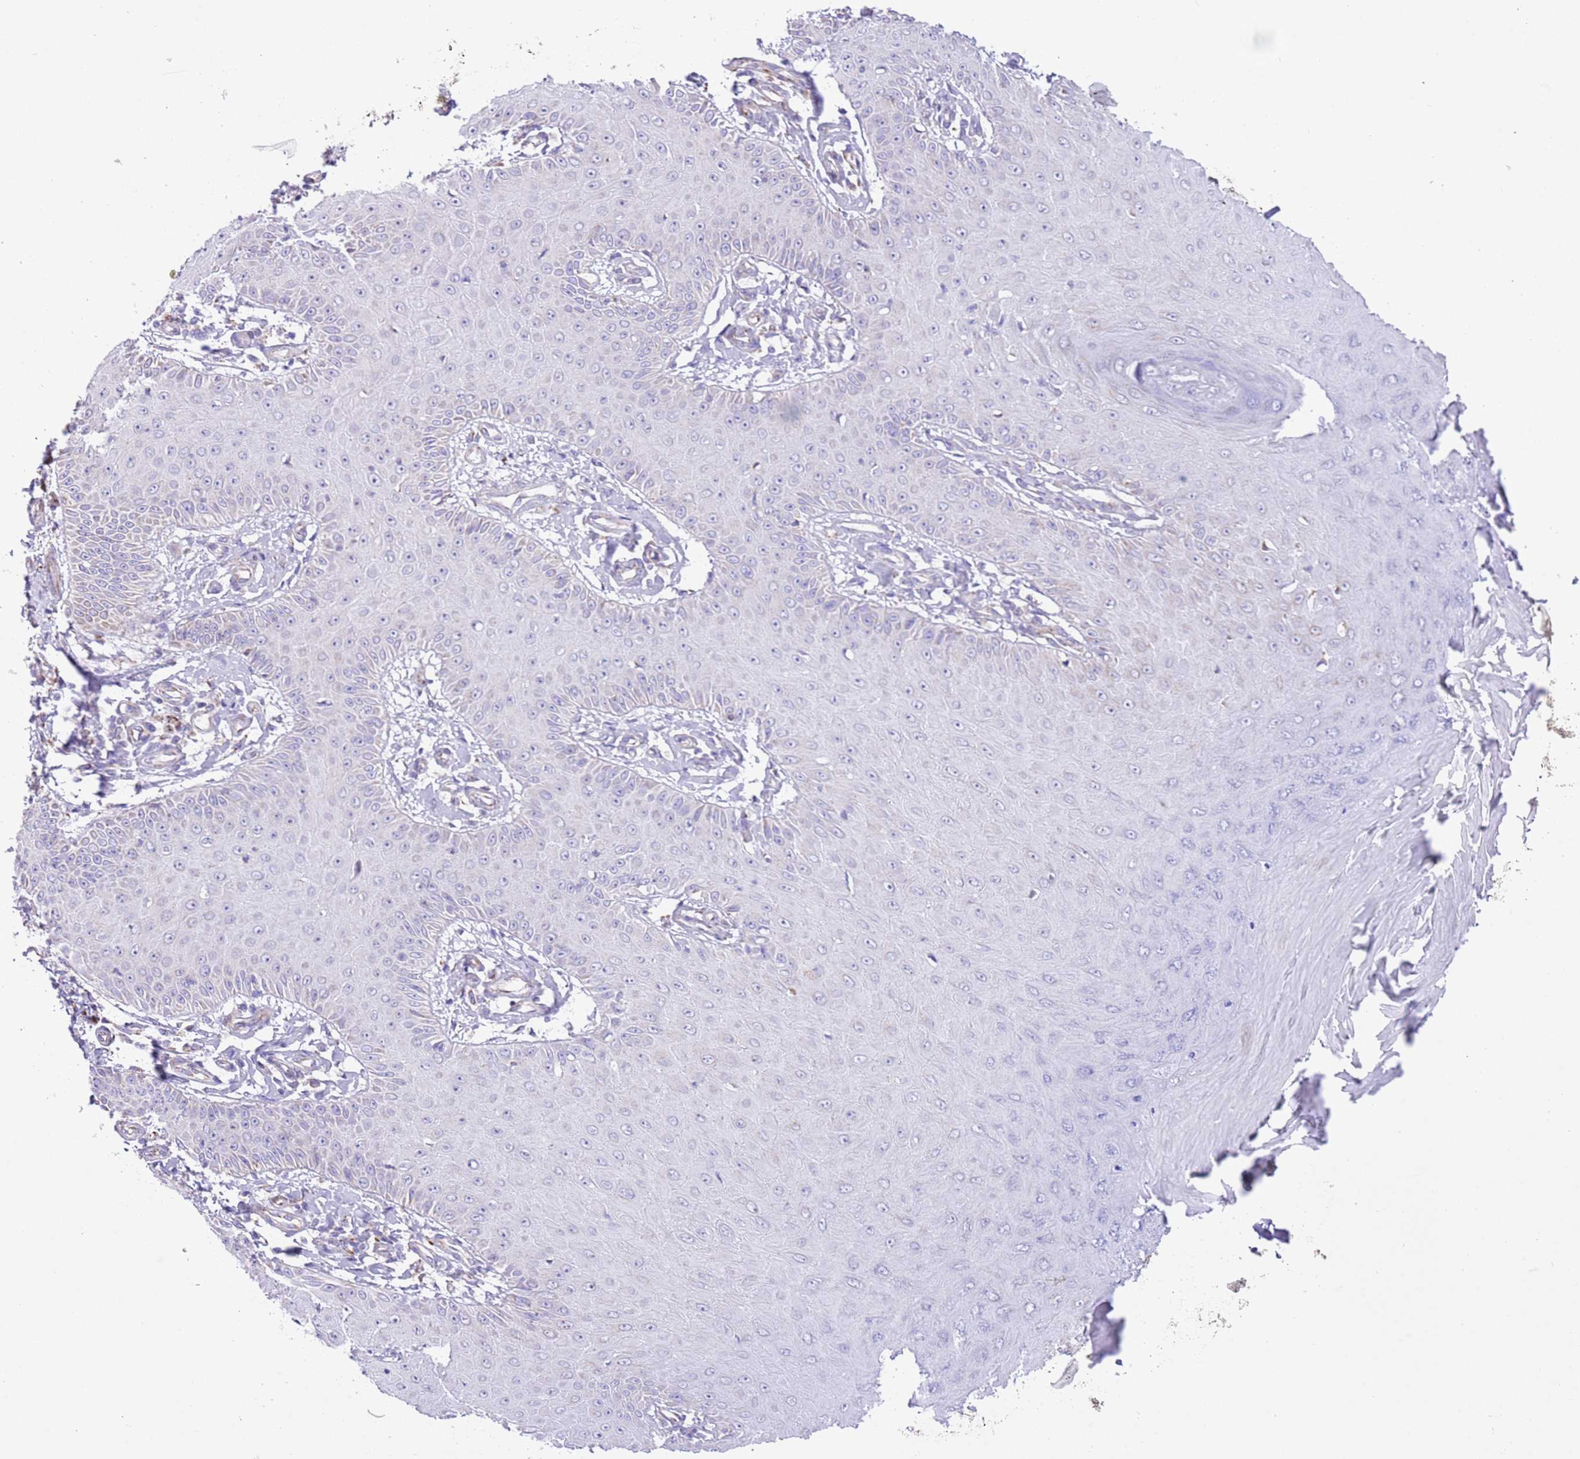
{"staining": {"intensity": "negative", "quantity": "none", "location": "none"}, "tissue": "skin cancer", "cell_type": "Tumor cells", "image_type": "cancer", "snomed": [{"axis": "morphology", "description": "Squamous cell carcinoma, NOS"}, {"axis": "topography", "description": "Skin"}], "caption": "An immunohistochemistry histopathology image of squamous cell carcinoma (skin) is shown. There is no staining in tumor cells of squamous cell carcinoma (skin).", "gene": "SS18L2", "patient": {"sex": "male", "age": 70}}